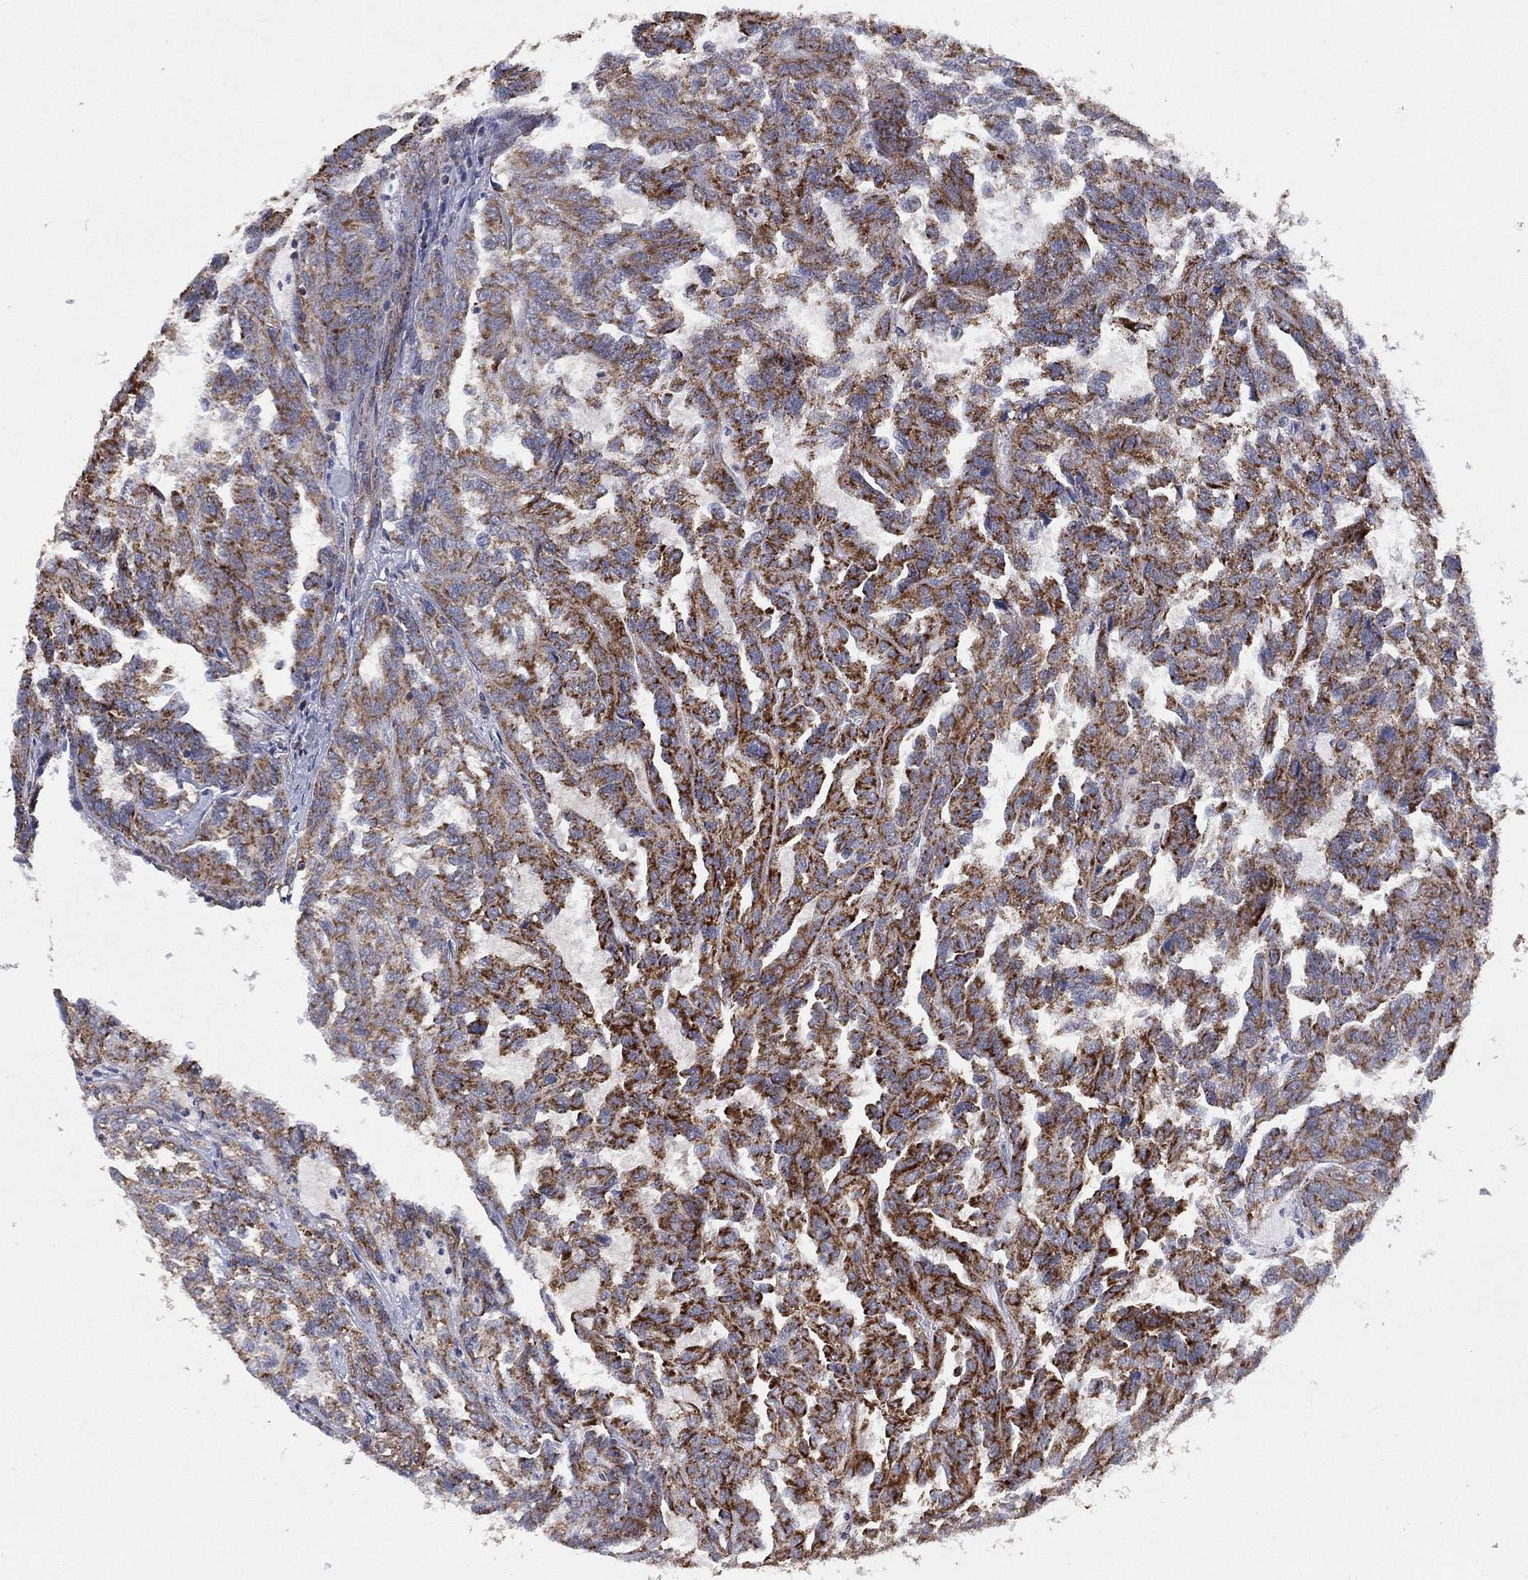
{"staining": {"intensity": "strong", "quantity": "25%-75%", "location": "cytoplasmic/membranous"}, "tissue": "renal cancer", "cell_type": "Tumor cells", "image_type": "cancer", "snomed": [{"axis": "morphology", "description": "Adenocarcinoma, NOS"}, {"axis": "topography", "description": "Kidney"}], "caption": "Human renal cancer stained with a brown dye shows strong cytoplasmic/membranous positive expression in about 25%-75% of tumor cells.", "gene": "PPP2R5A", "patient": {"sex": "male", "age": 79}}